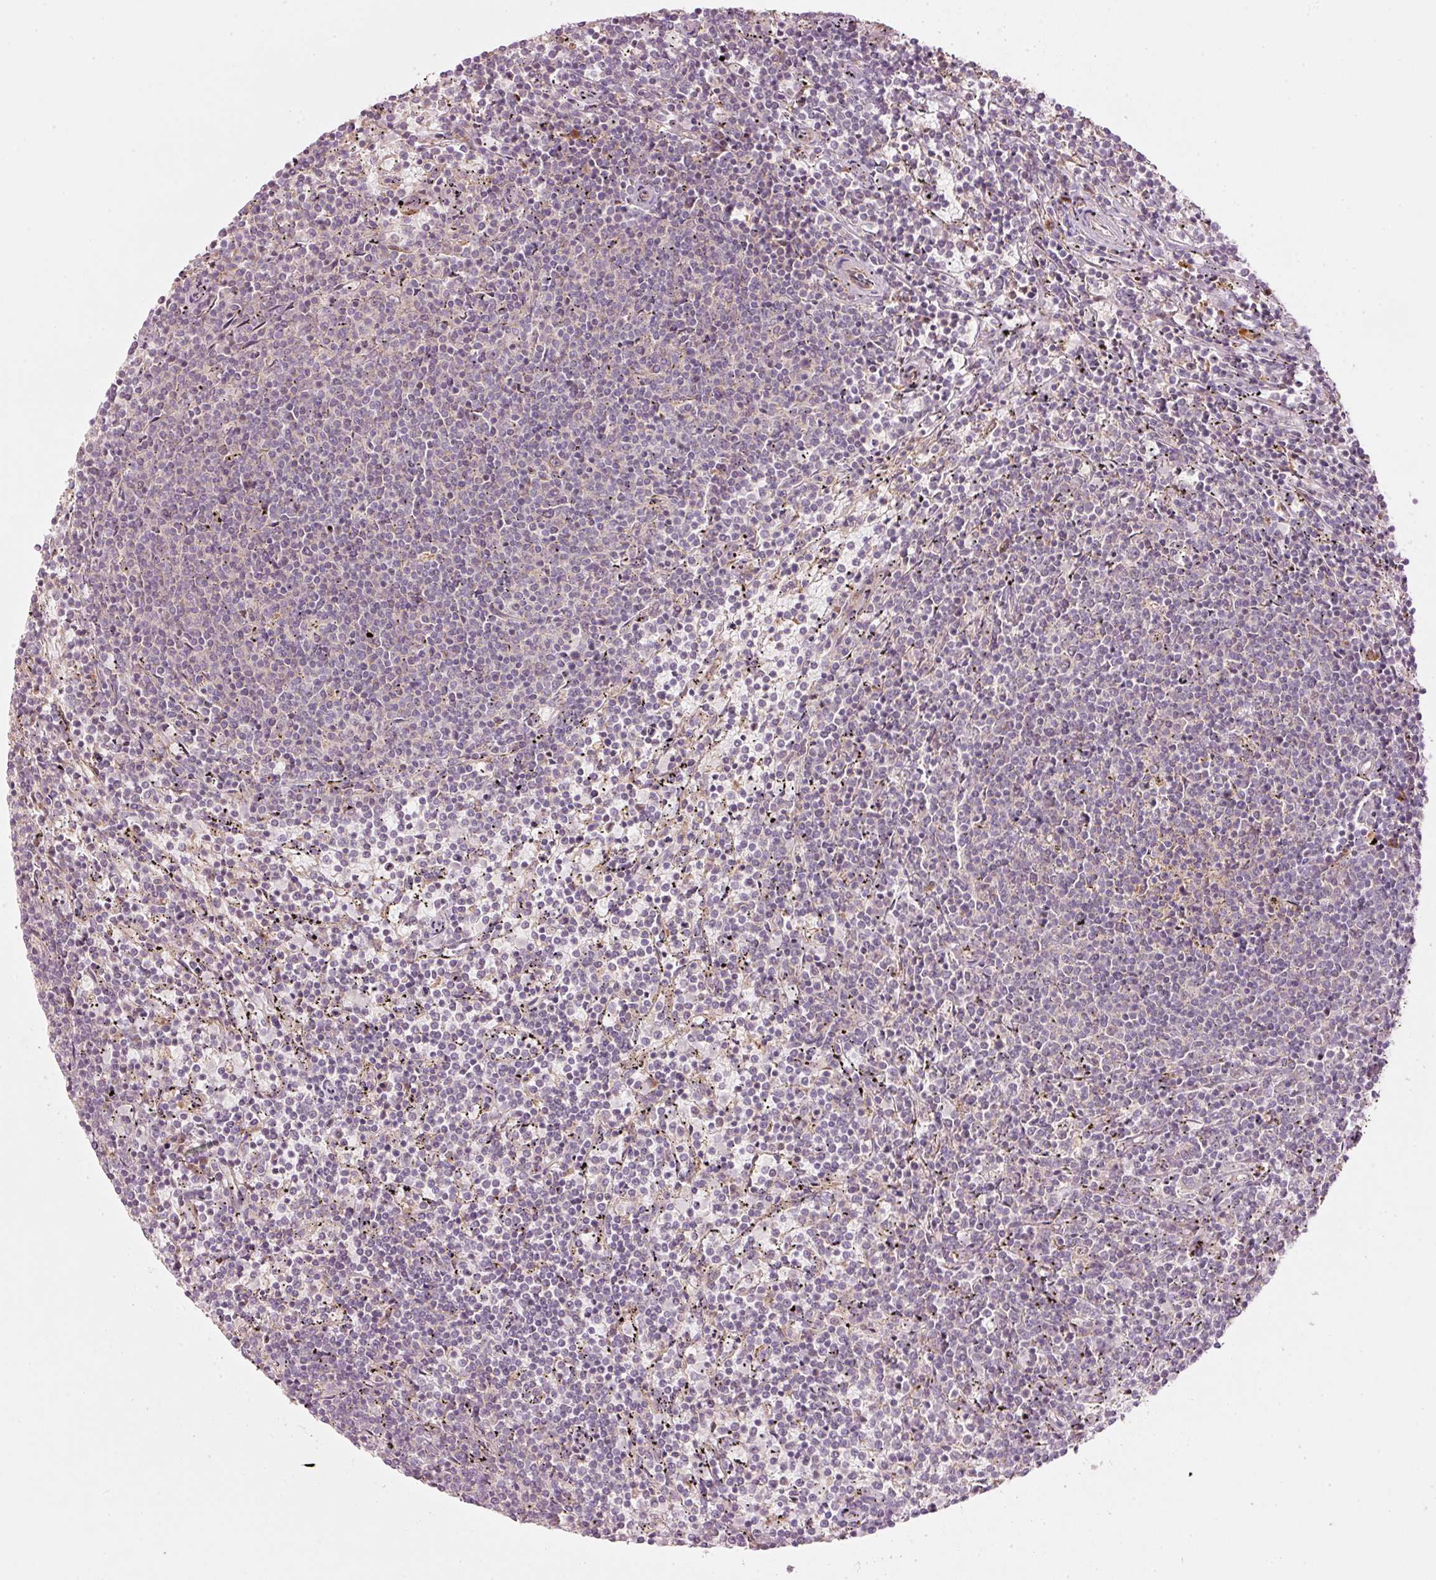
{"staining": {"intensity": "negative", "quantity": "none", "location": "none"}, "tissue": "lymphoma", "cell_type": "Tumor cells", "image_type": "cancer", "snomed": [{"axis": "morphology", "description": "Malignant lymphoma, non-Hodgkin's type, Low grade"}, {"axis": "topography", "description": "Spleen"}], "caption": "Immunohistochemical staining of human lymphoma exhibits no significant expression in tumor cells.", "gene": "MAP10", "patient": {"sex": "female", "age": 50}}